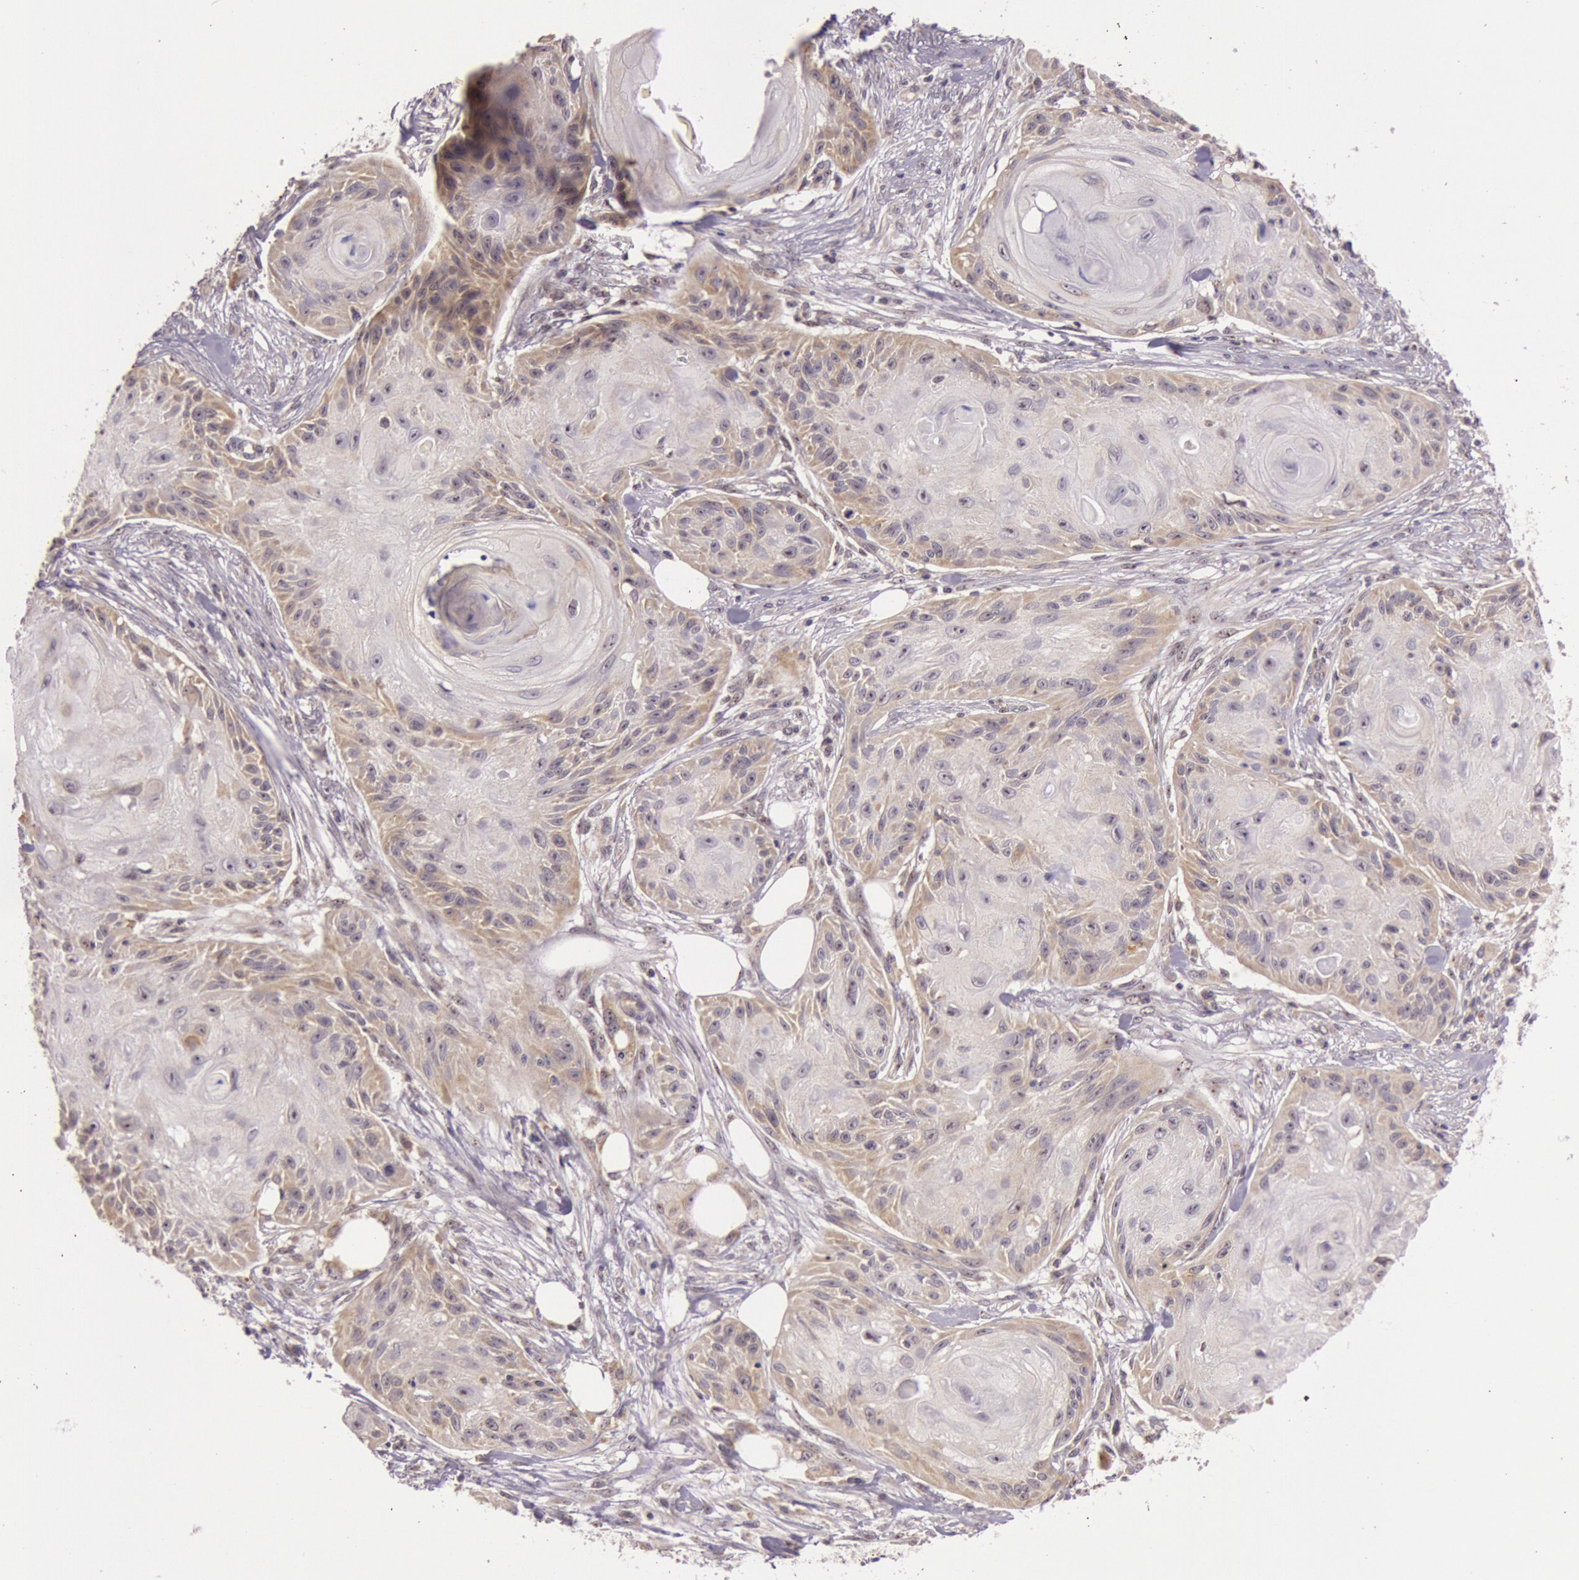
{"staining": {"intensity": "moderate", "quantity": "25%-75%", "location": "cytoplasmic/membranous,nuclear"}, "tissue": "skin cancer", "cell_type": "Tumor cells", "image_type": "cancer", "snomed": [{"axis": "morphology", "description": "Squamous cell carcinoma, NOS"}, {"axis": "topography", "description": "Skin"}], "caption": "This is a micrograph of IHC staining of skin cancer, which shows moderate positivity in the cytoplasmic/membranous and nuclear of tumor cells.", "gene": "CDK16", "patient": {"sex": "female", "age": 88}}